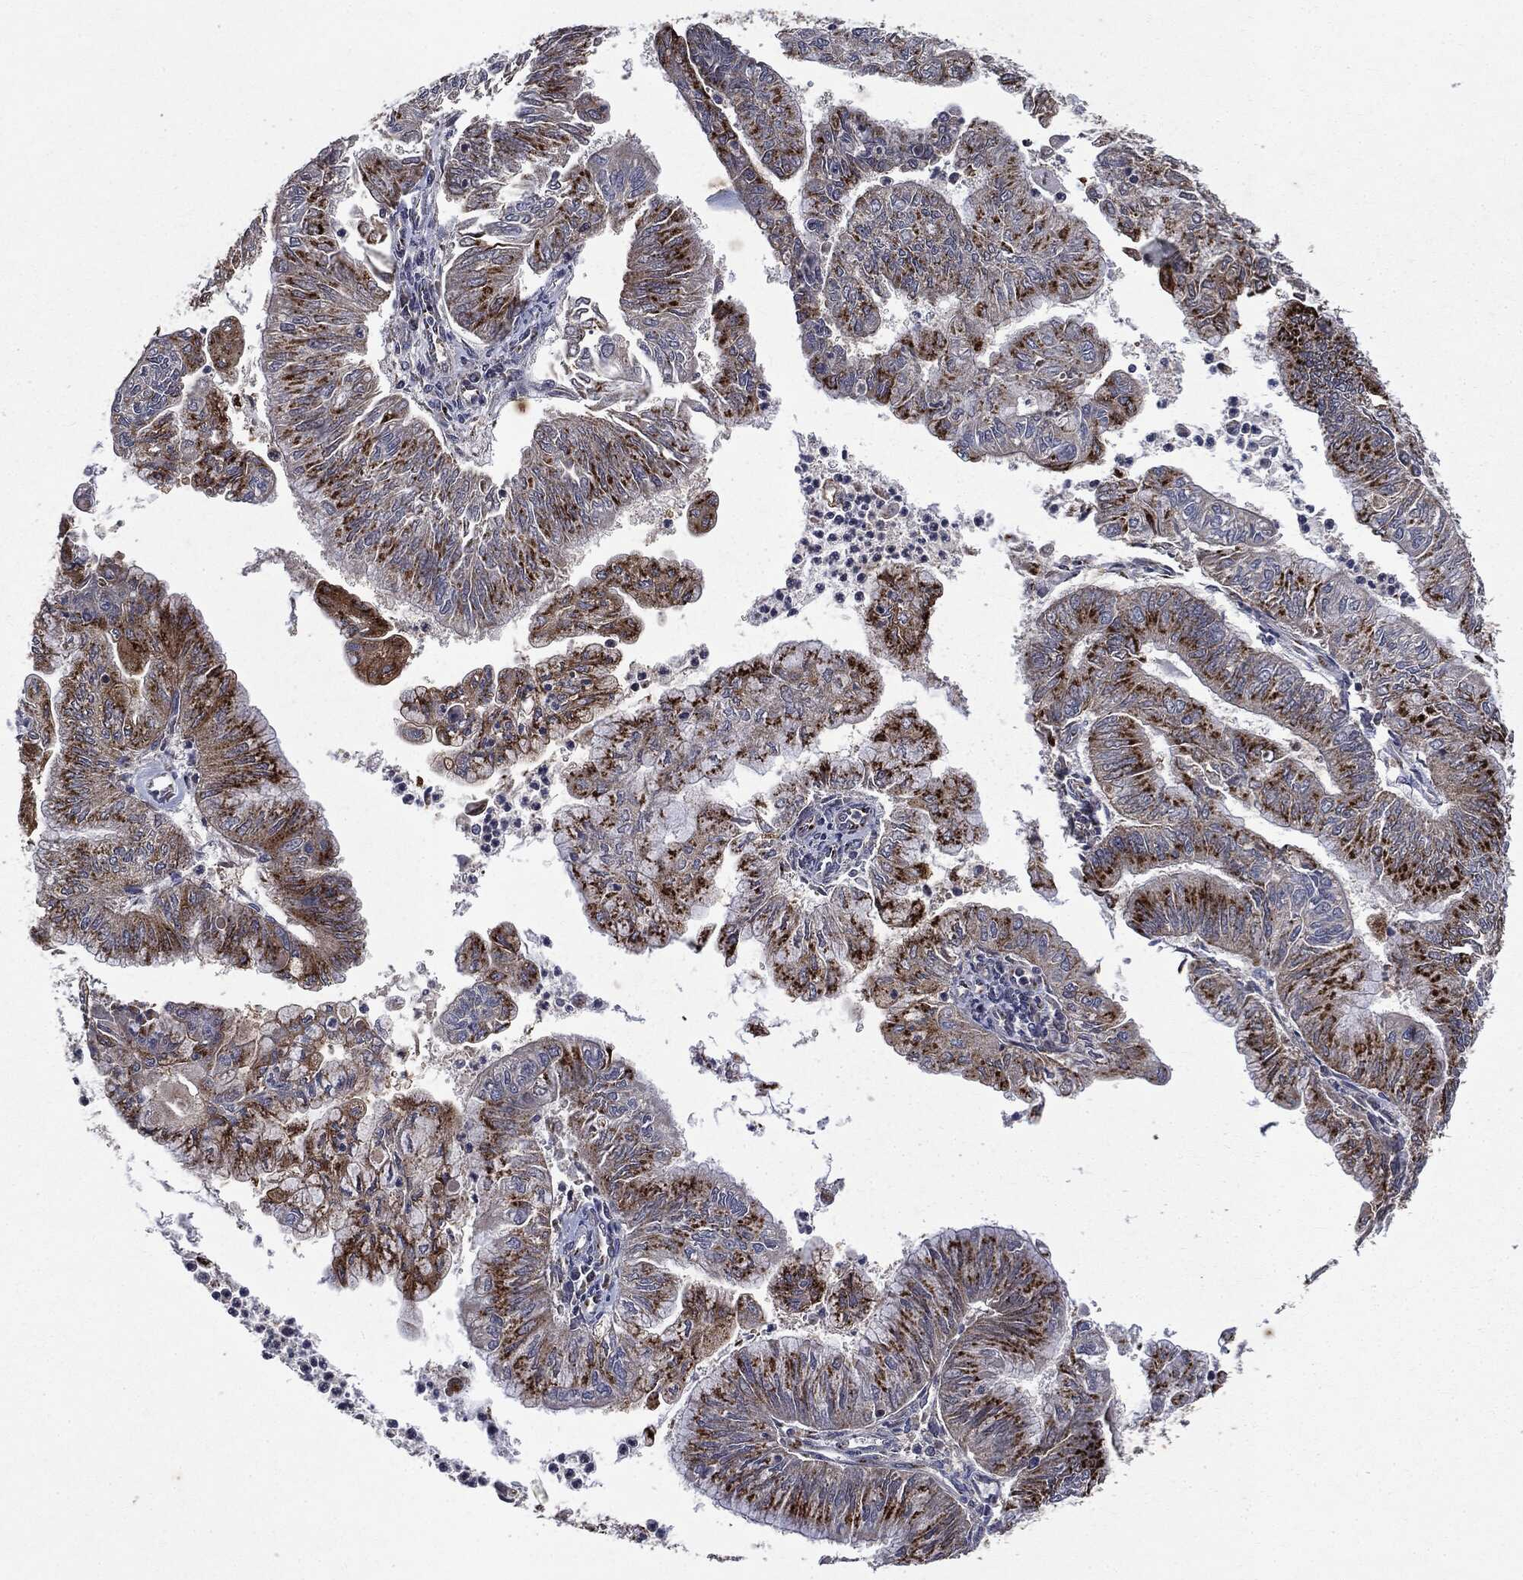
{"staining": {"intensity": "strong", "quantity": ">75%", "location": "cytoplasmic/membranous"}, "tissue": "endometrial cancer", "cell_type": "Tumor cells", "image_type": "cancer", "snomed": [{"axis": "morphology", "description": "Adenocarcinoma, NOS"}, {"axis": "topography", "description": "Endometrium"}], "caption": "Tumor cells demonstrate high levels of strong cytoplasmic/membranous staining in approximately >75% of cells in human endometrial adenocarcinoma.", "gene": "PLPPR2", "patient": {"sex": "female", "age": 59}}